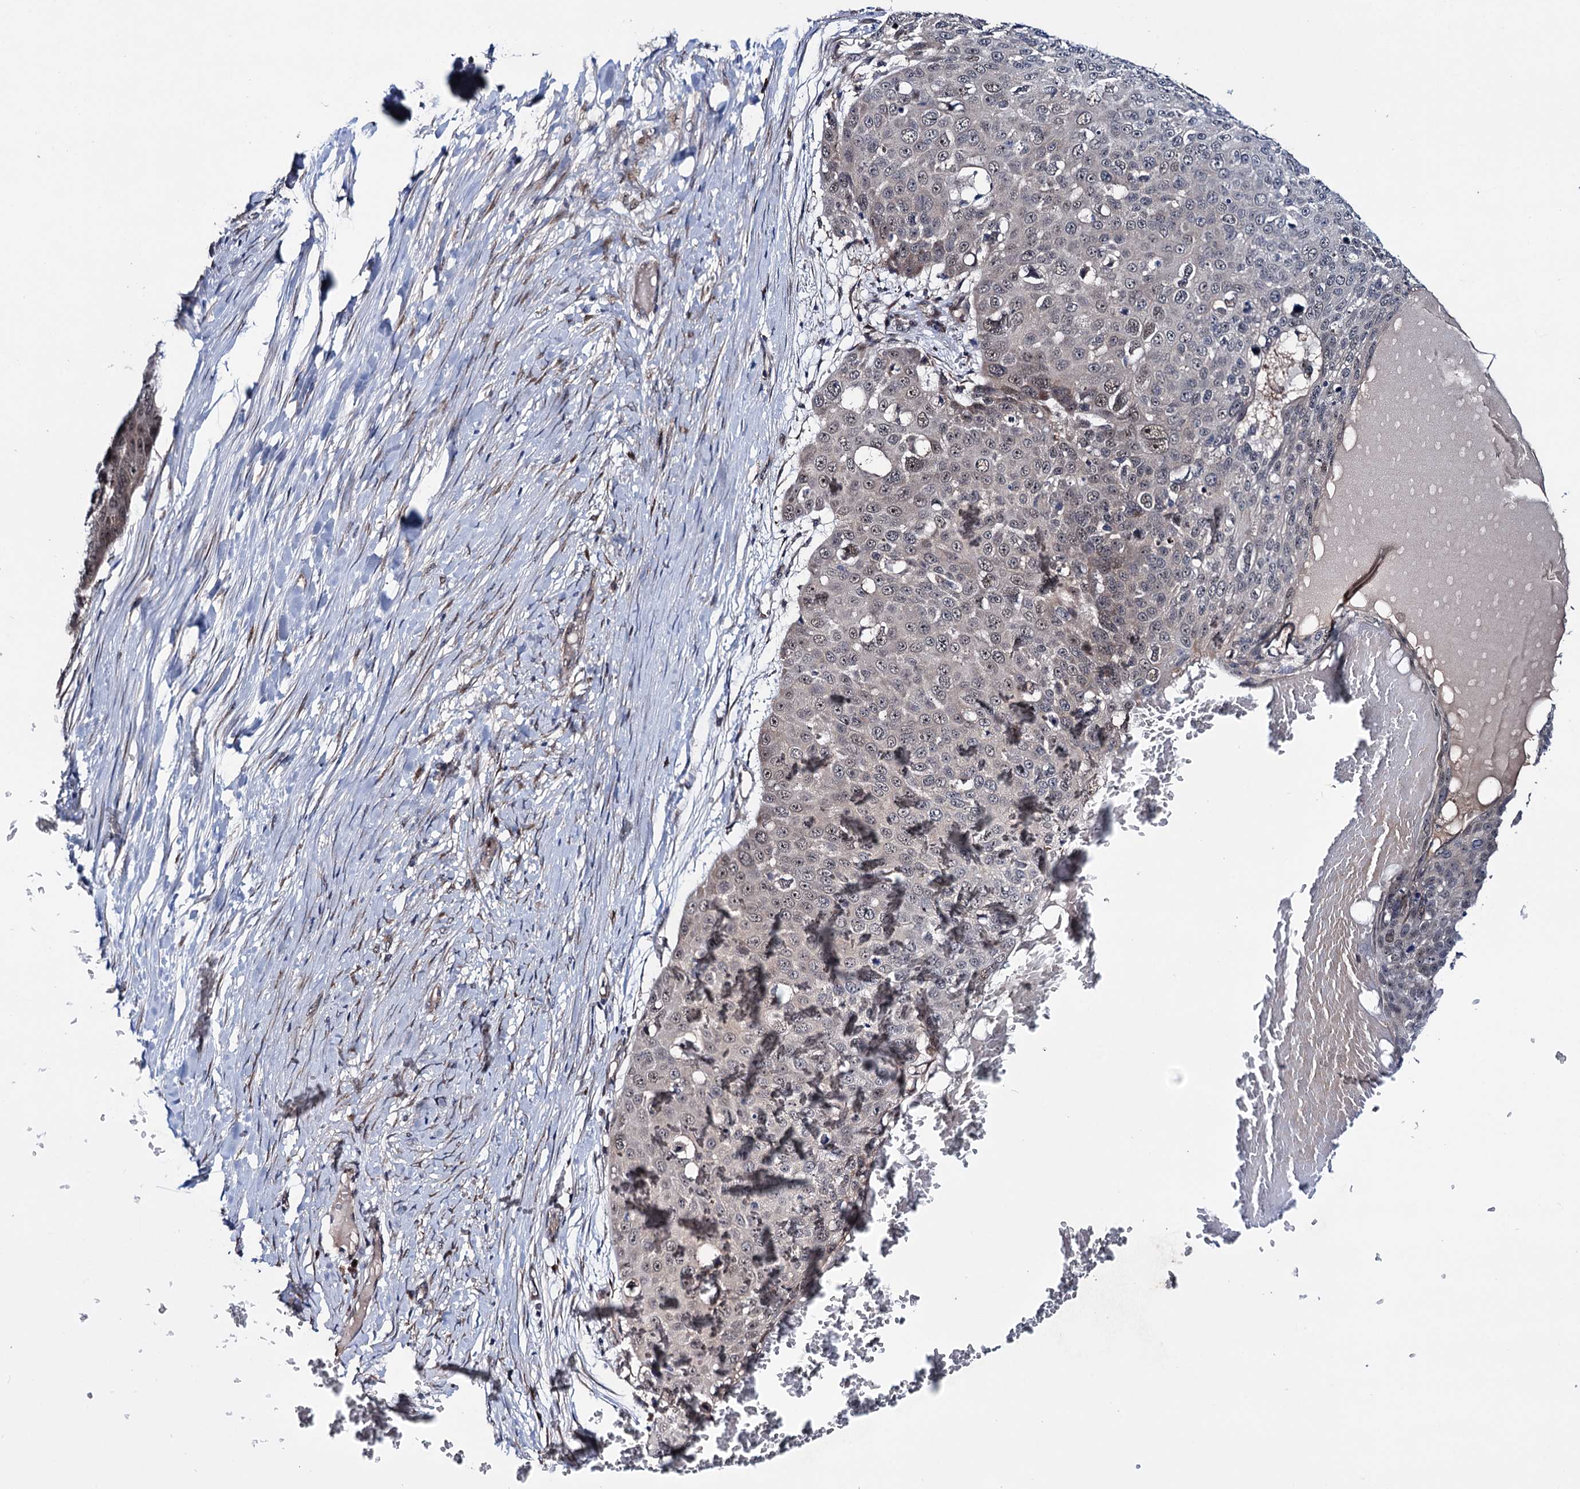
{"staining": {"intensity": "weak", "quantity": "<25%", "location": "nuclear"}, "tissue": "skin cancer", "cell_type": "Tumor cells", "image_type": "cancer", "snomed": [{"axis": "morphology", "description": "Squamous cell carcinoma, NOS"}, {"axis": "topography", "description": "Skin"}], "caption": "High magnification brightfield microscopy of skin cancer stained with DAB (3,3'-diaminobenzidine) (brown) and counterstained with hematoxylin (blue): tumor cells show no significant expression.", "gene": "EYA4", "patient": {"sex": "male", "age": 71}}